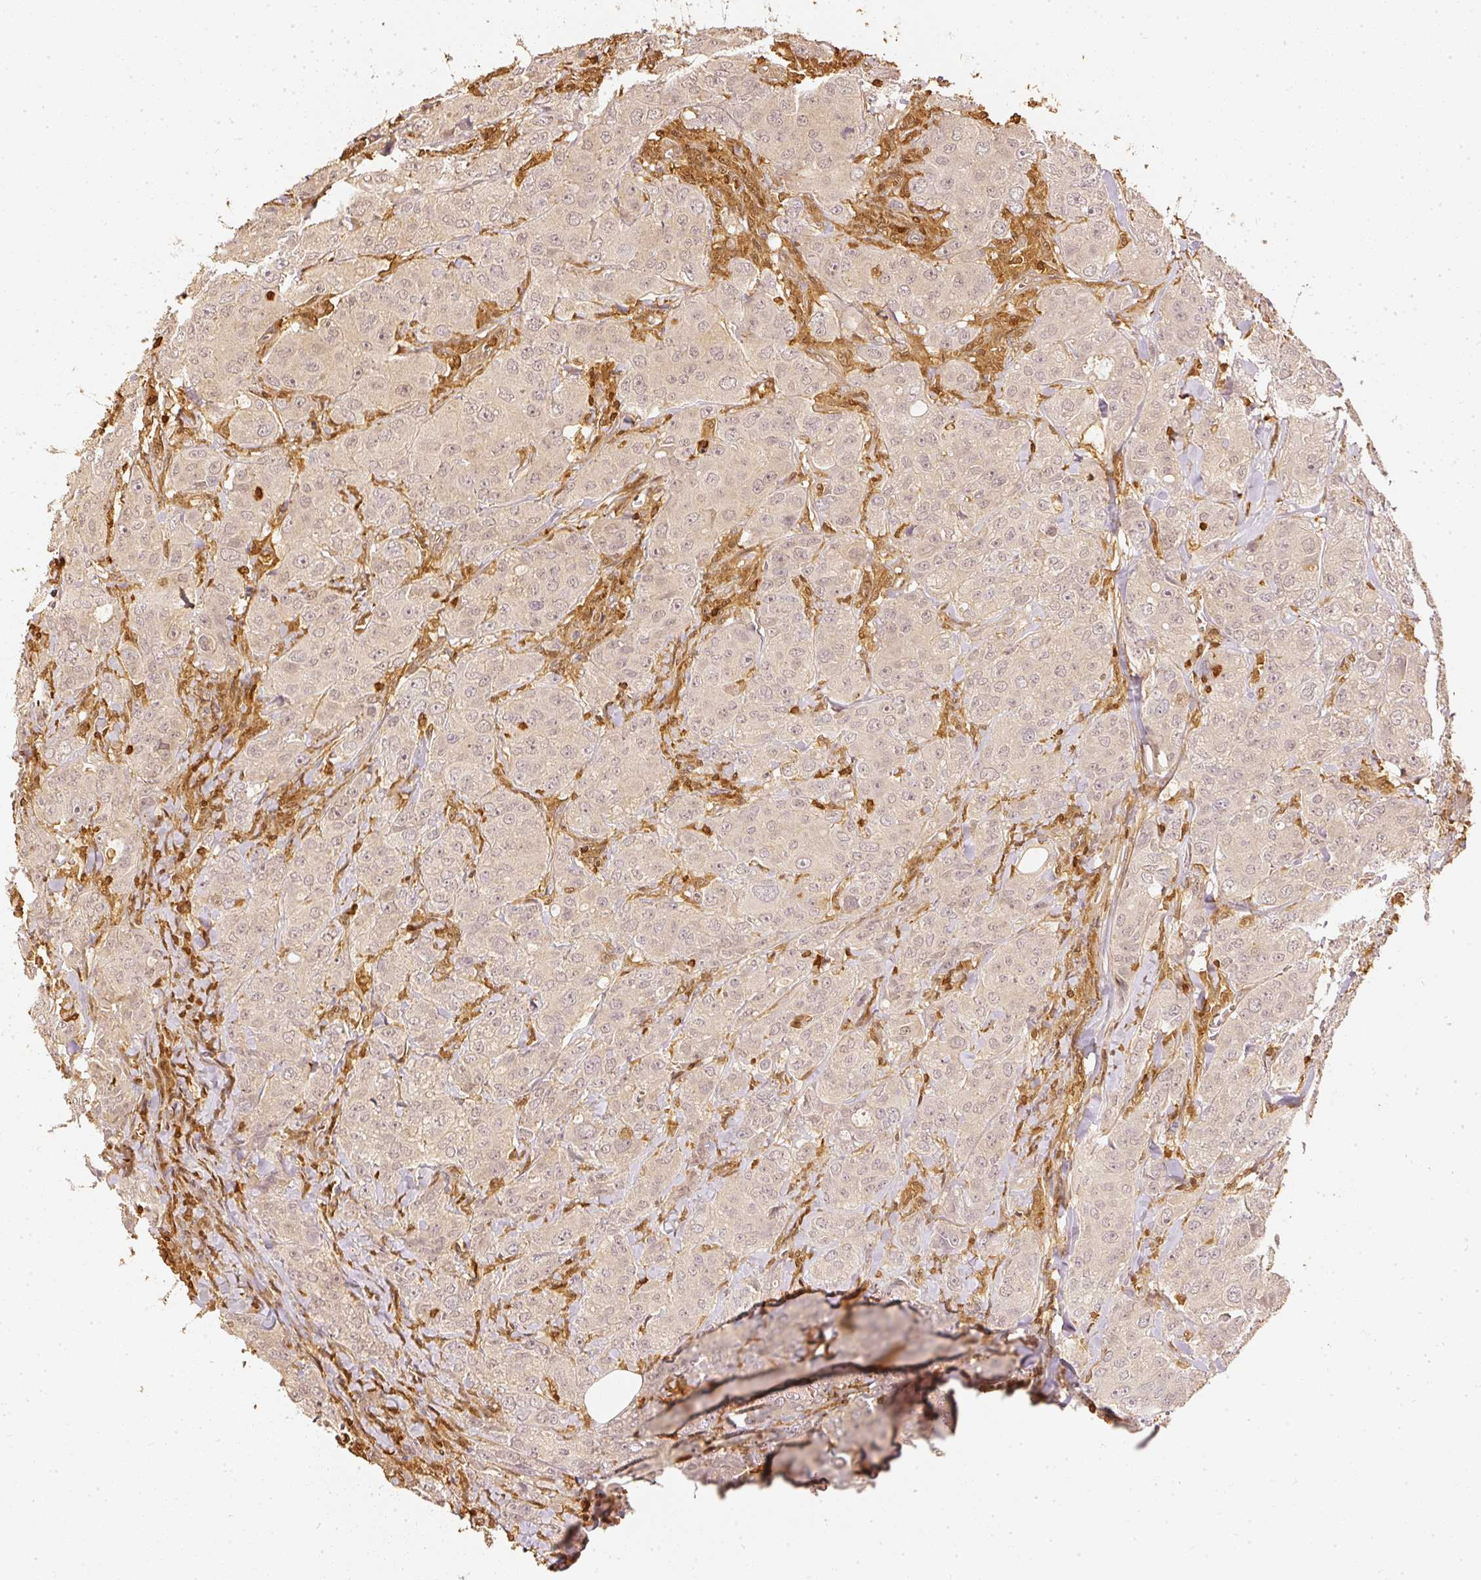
{"staining": {"intensity": "weak", "quantity": "<25%", "location": "cytoplasmic/membranous"}, "tissue": "breast cancer", "cell_type": "Tumor cells", "image_type": "cancer", "snomed": [{"axis": "morphology", "description": "Duct carcinoma"}, {"axis": "topography", "description": "Breast"}], "caption": "Immunohistochemical staining of breast cancer (infiltrating ductal carcinoma) exhibits no significant positivity in tumor cells.", "gene": "PFN1", "patient": {"sex": "female", "age": 43}}